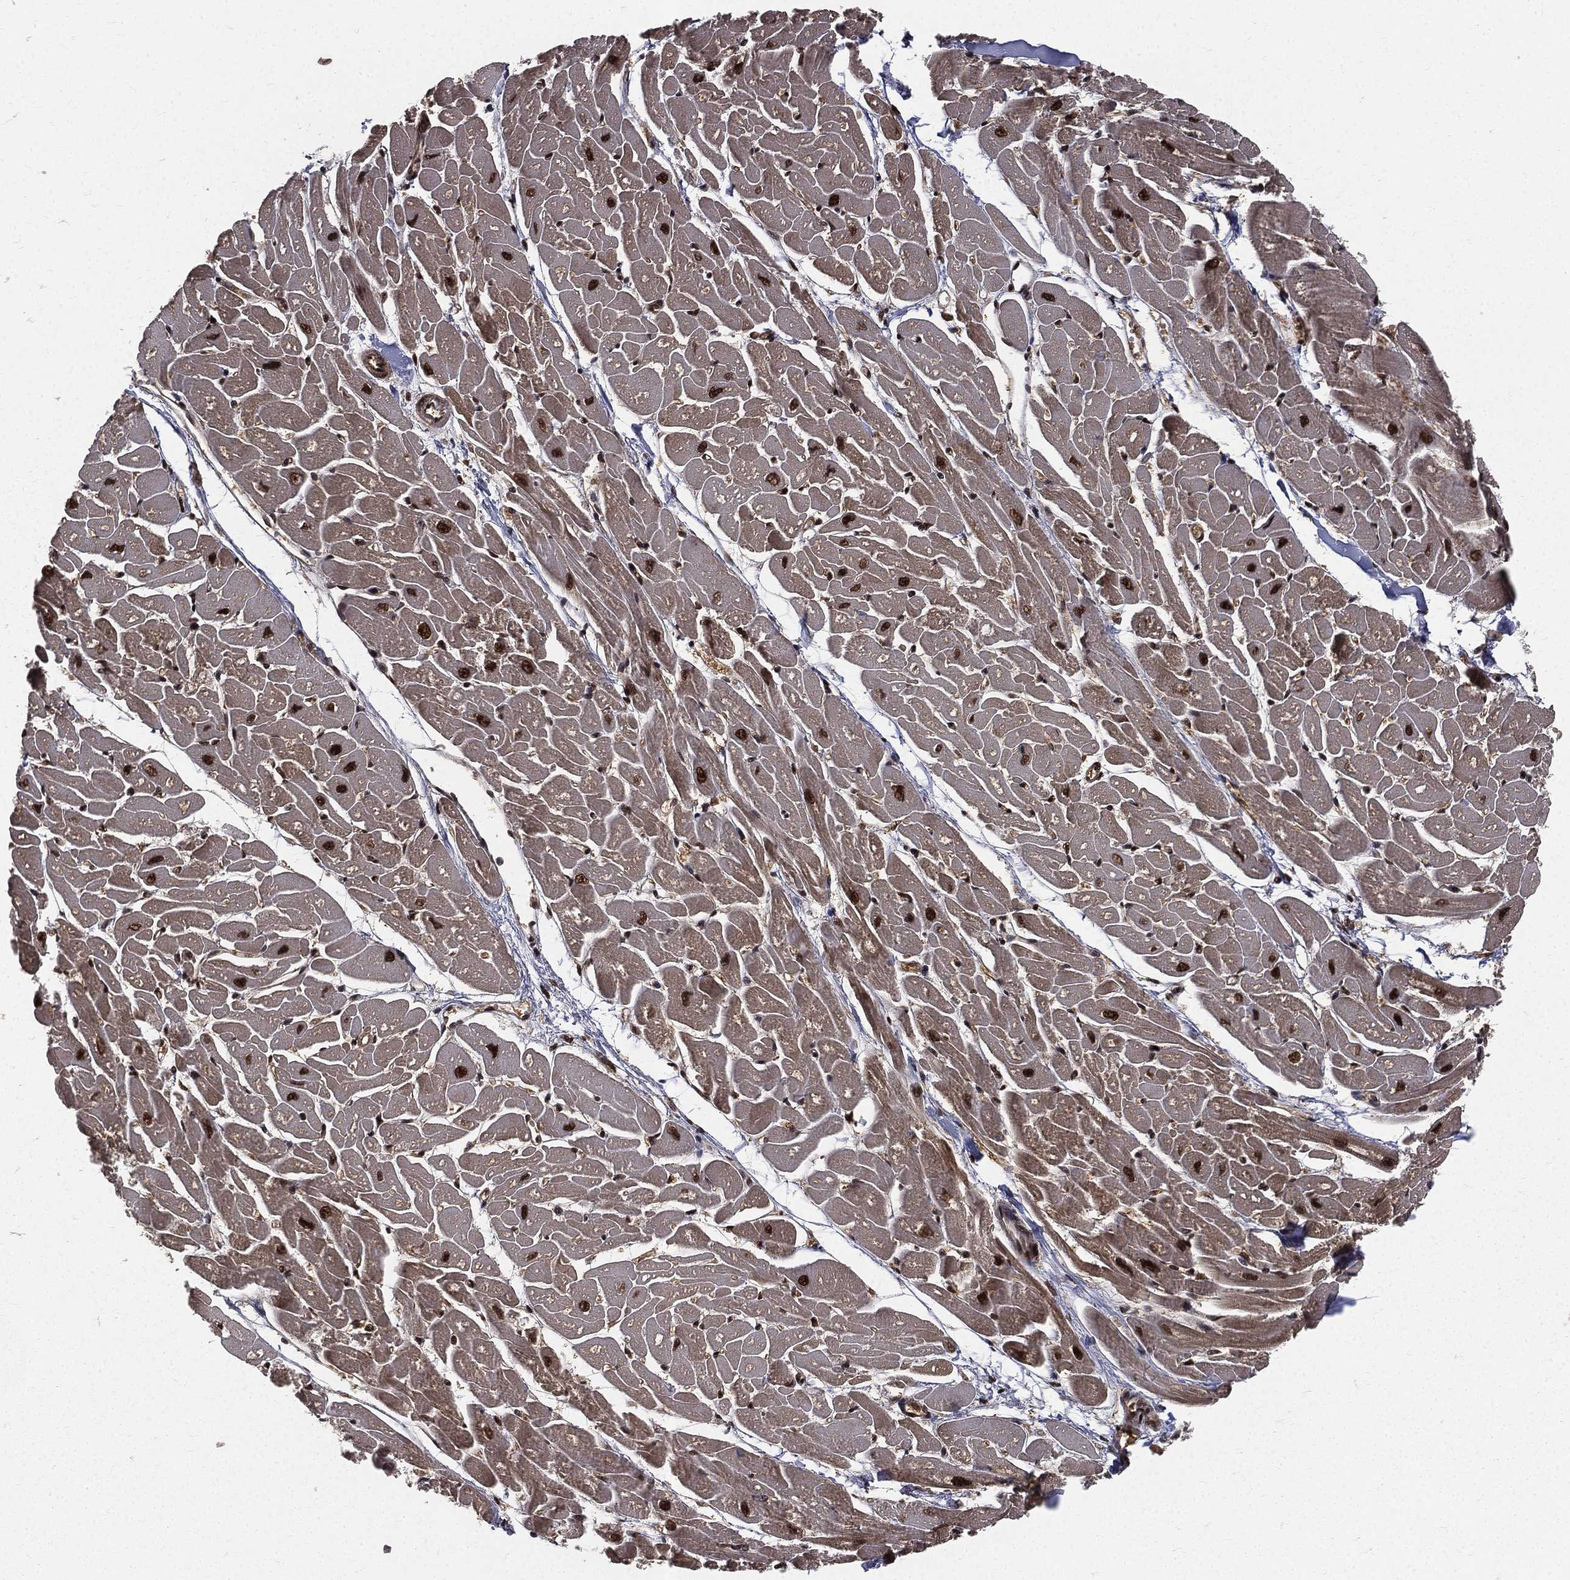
{"staining": {"intensity": "strong", "quantity": "25%-75%", "location": "cytoplasmic/membranous,nuclear"}, "tissue": "heart muscle", "cell_type": "Cardiomyocytes", "image_type": "normal", "snomed": [{"axis": "morphology", "description": "Normal tissue, NOS"}, {"axis": "topography", "description": "Heart"}], "caption": "A brown stain highlights strong cytoplasmic/membranous,nuclear expression of a protein in cardiomyocytes of benign human heart muscle.", "gene": "COPS4", "patient": {"sex": "male", "age": 57}}